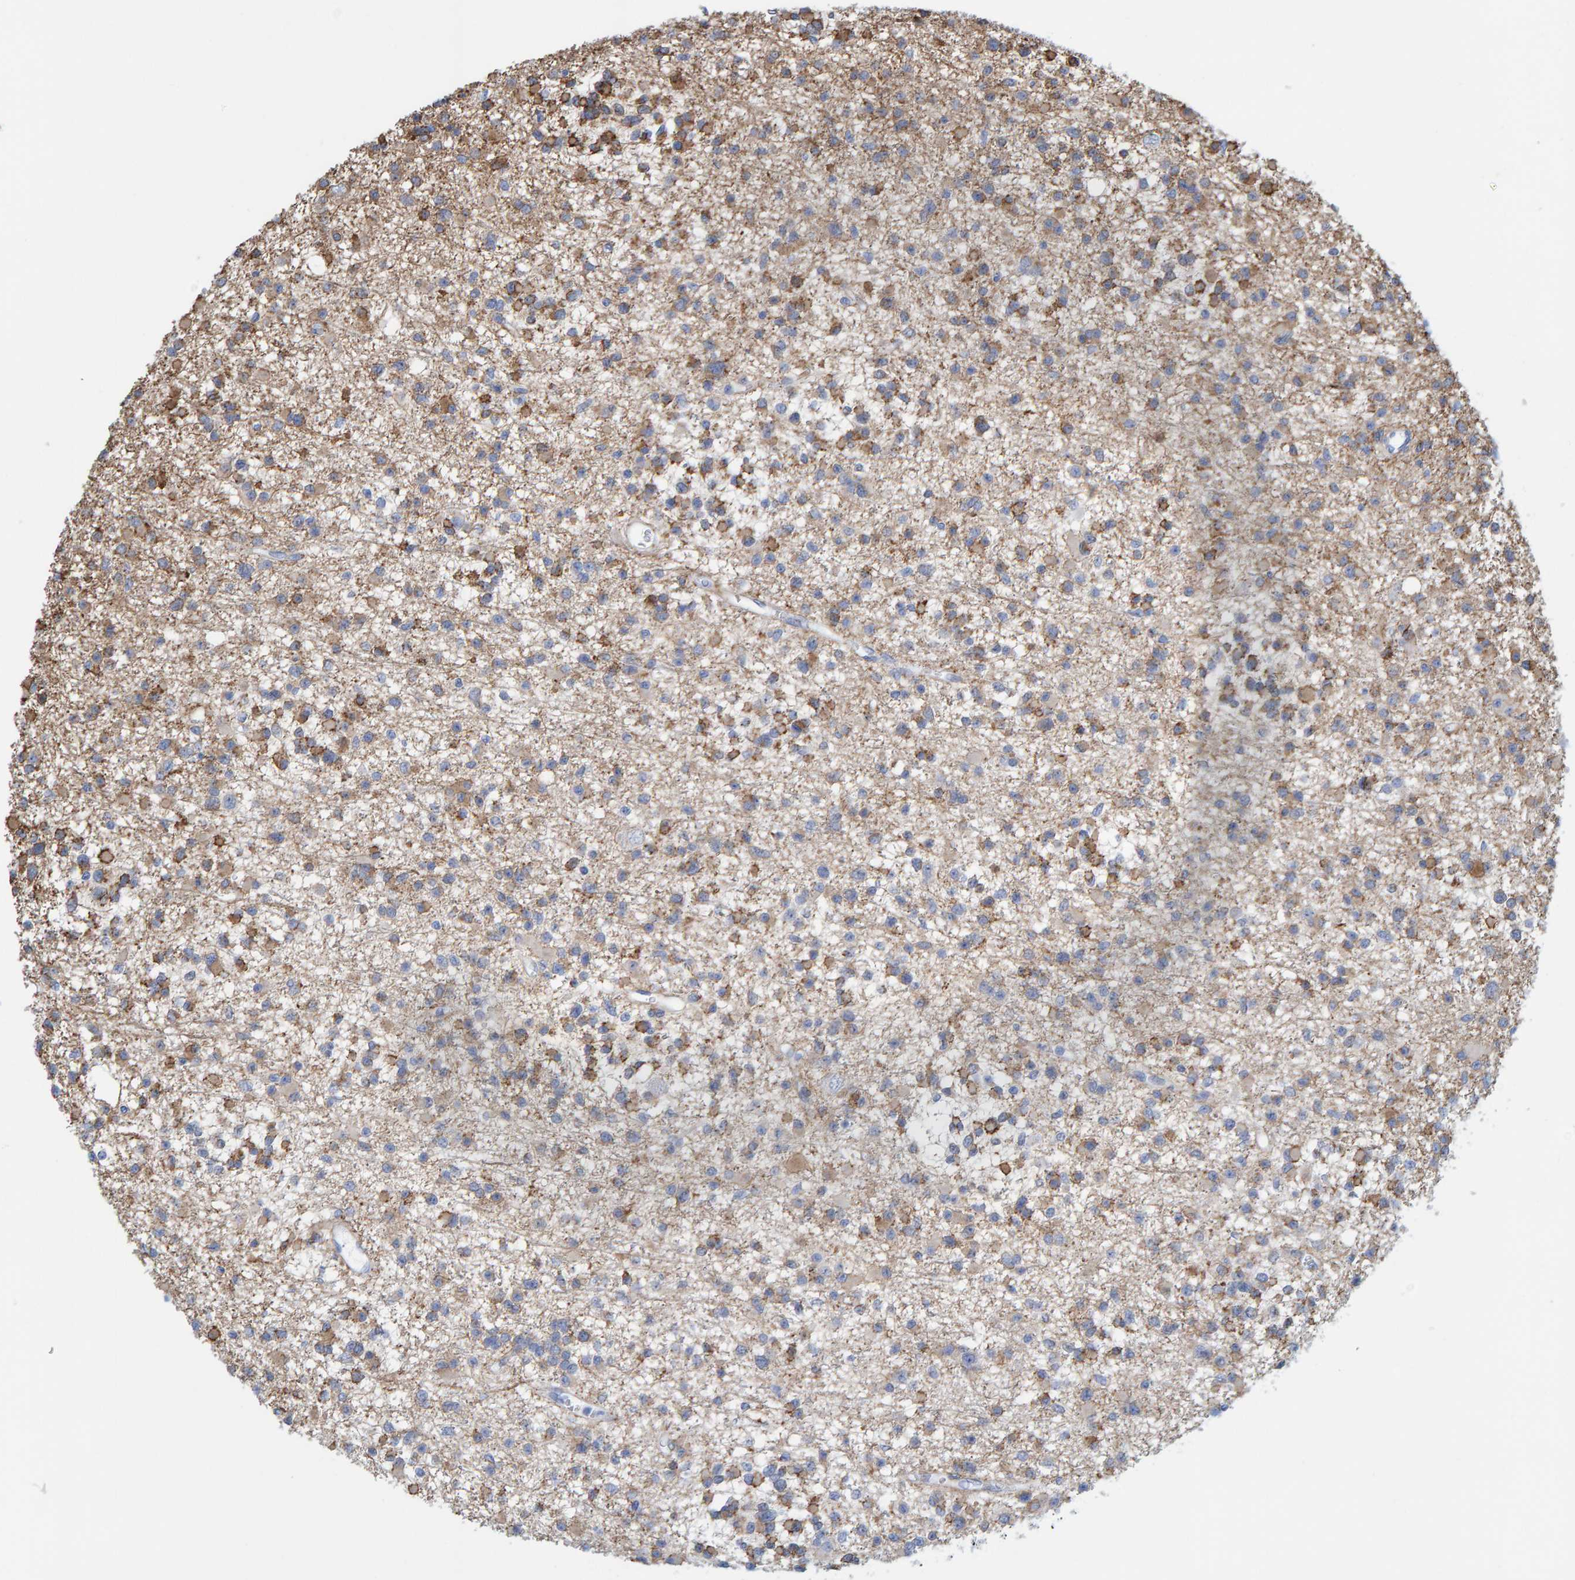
{"staining": {"intensity": "moderate", "quantity": "25%-75%", "location": "cytoplasmic/membranous"}, "tissue": "glioma", "cell_type": "Tumor cells", "image_type": "cancer", "snomed": [{"axis": "morphology", "description": "Glioma, malignant, Low grade"}, {"axis": "topography", "description": "Brain"}], "caption": "Glioma was stained to show a protein in brown. There is medium levels of moderate cytoplasmic/membranous staining in approximately 25%-75% of tumor cells. (brown staining indicates protein expression, while blue staining denotes nuclei).", "gene": "MAP1B", "patient": {"sex": "female", "age": 22}}